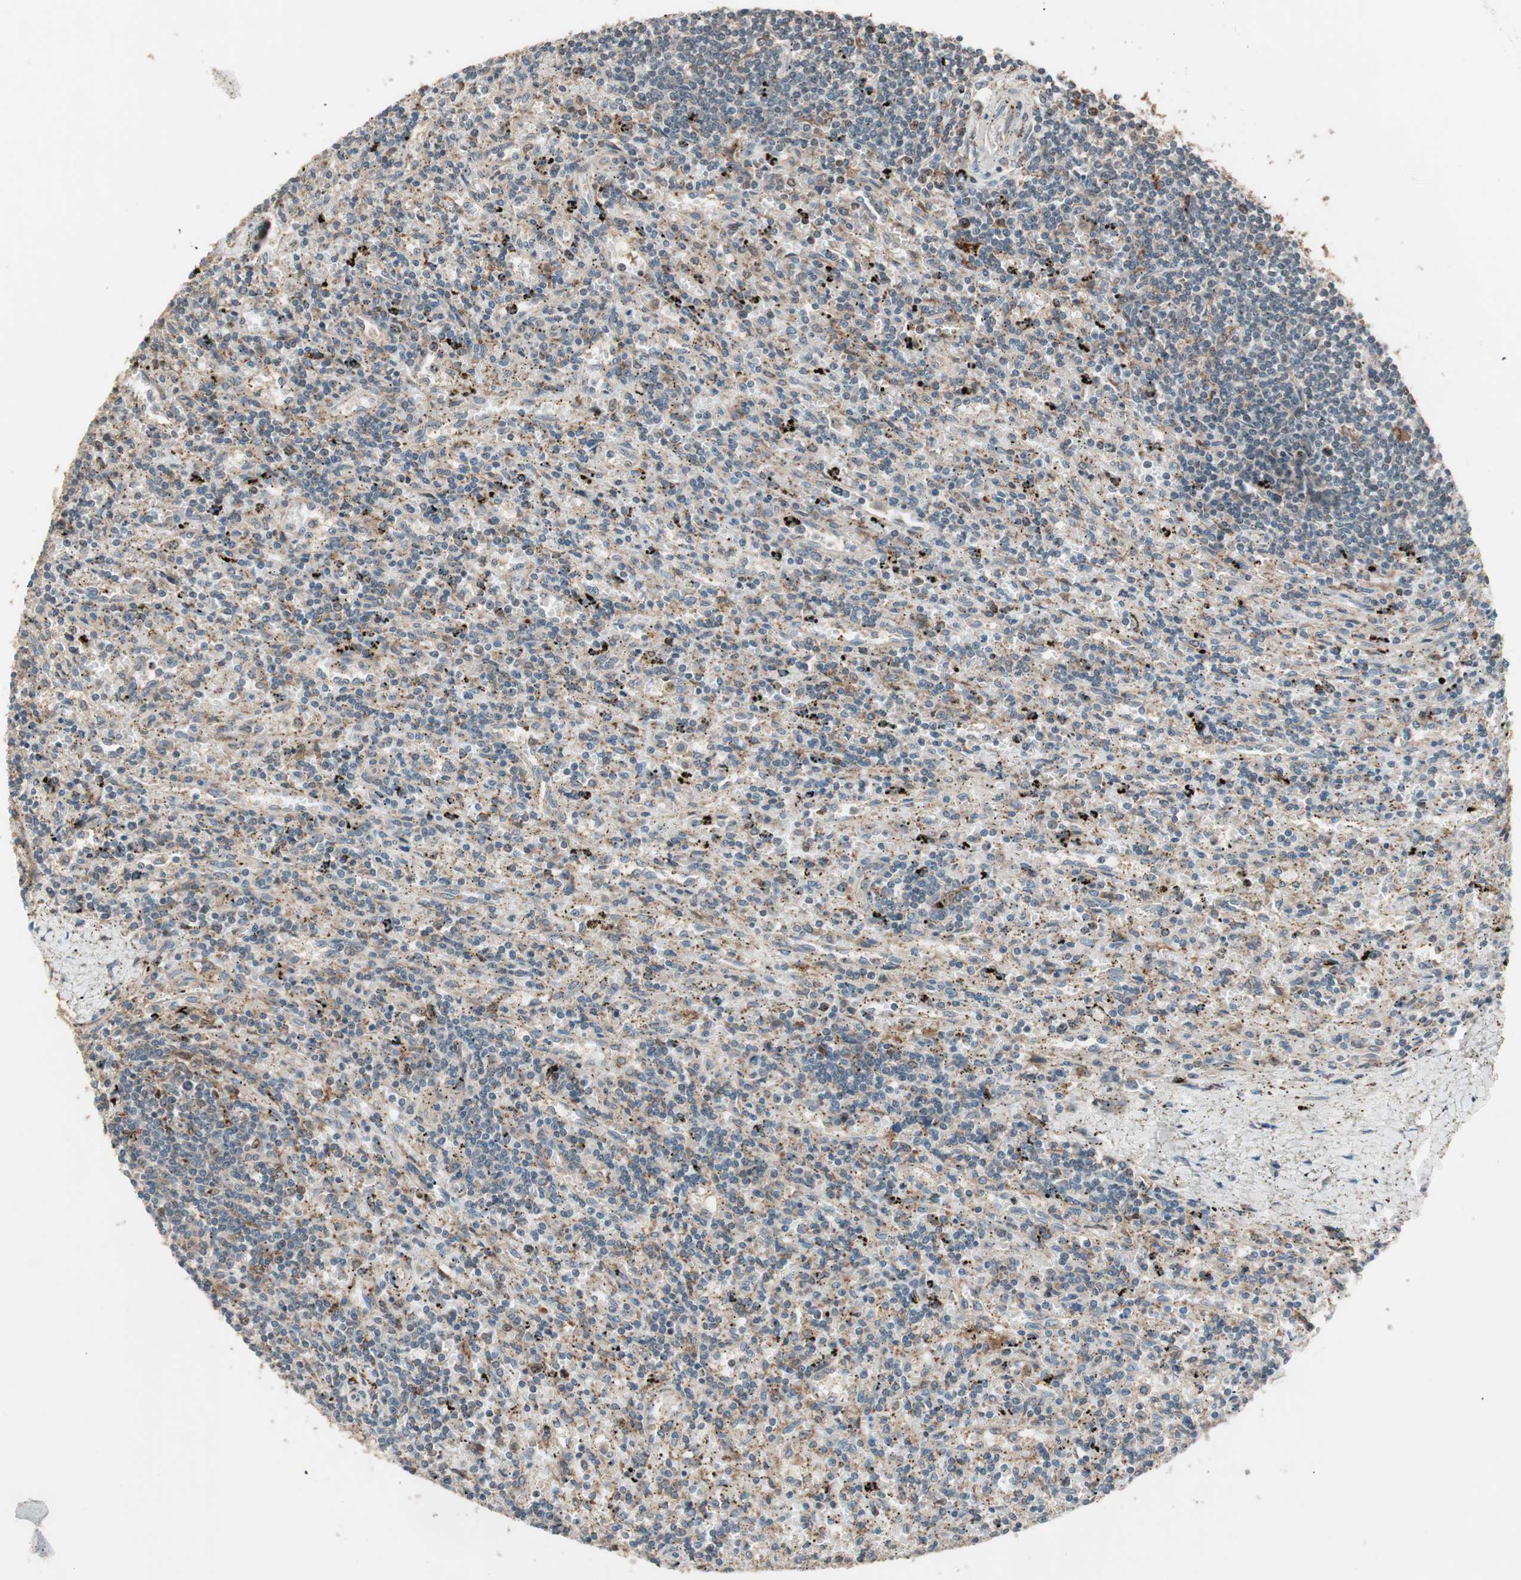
{"staining": {"intensity": "moderate", "quantity": "25%-75%", "location": "cytoplasmic/membranous"}, "tissue": "lymphoma", "cell_type": "Tumor cells", "image_type": "cancer", "snomed": [{"axis": "morphology", "description": "Malignant lymphoma, non-Hodgkin's type, Low grade"}, {"axis": "topography", "description": "Spleen"}], "caption": "Human malignant lymphoma, non-Hodgkin's type (low-grade) stained with a brown dye displays moderate cytoplasmic/membranous positive staining in about 25%-75% of tumor cells.", "gene": "ATP6AP2", "patient": {"sex": "male", "age": 76}}